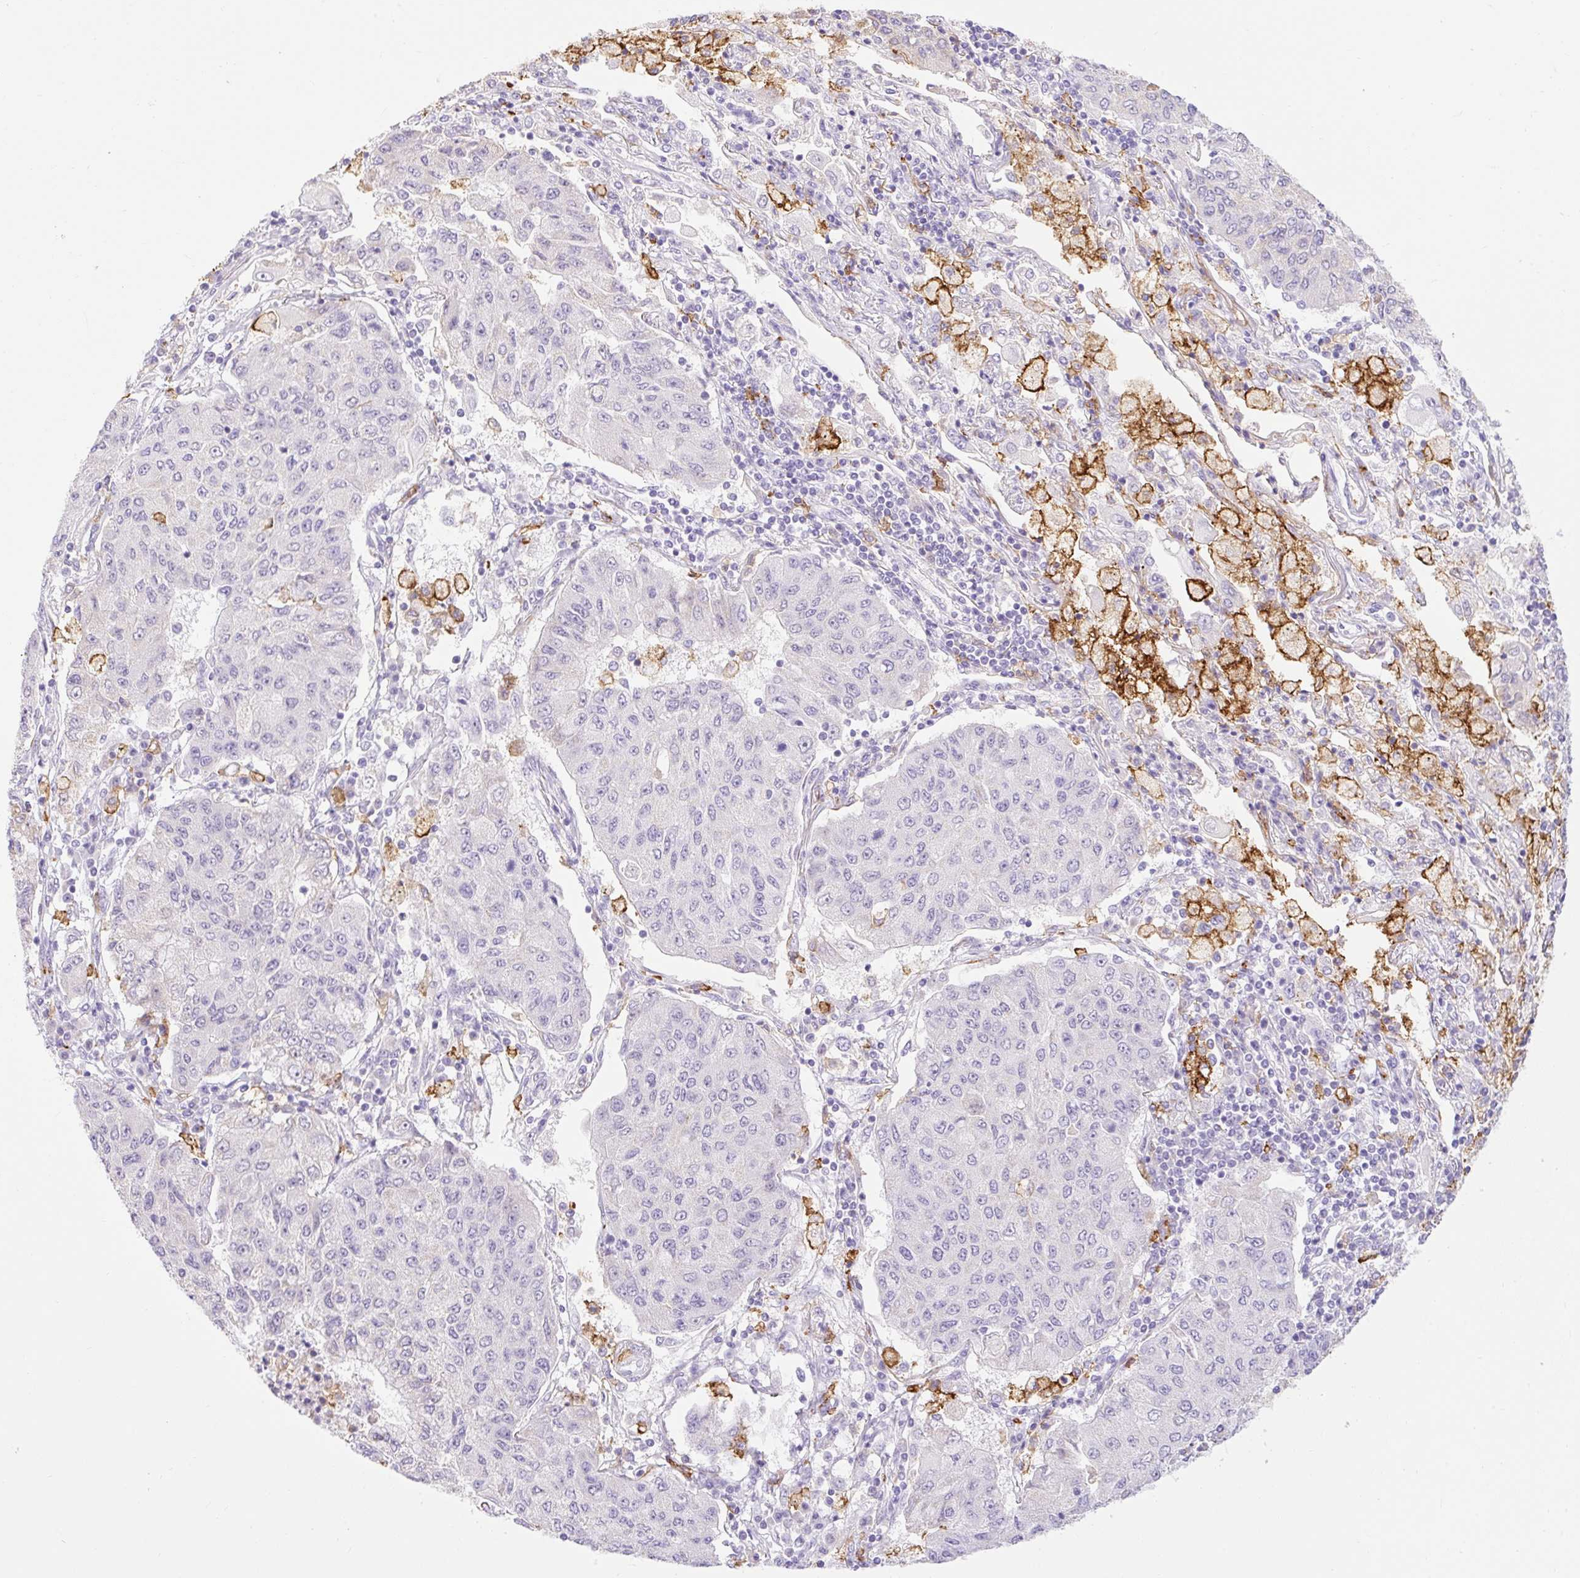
{"staining": {"intensity": "negative", "quantity": "none", "location": "none"}, "tissue": "lung cancer", "cell_type": "Tumor cells", "image_type": "cancer", "snomed": [{"axis": "morphology", "description": "Squamous cell carcinoma, NOS"}, {"axis": "topography", "description": "Lung"}], "caption": "Protein analysis of lung cancer (squamous cell carcinoma) demonstrates no significant expression in tumor cells.", "gene": "SIGLEC1", "patient": {"sex": "male", "age": 74}}